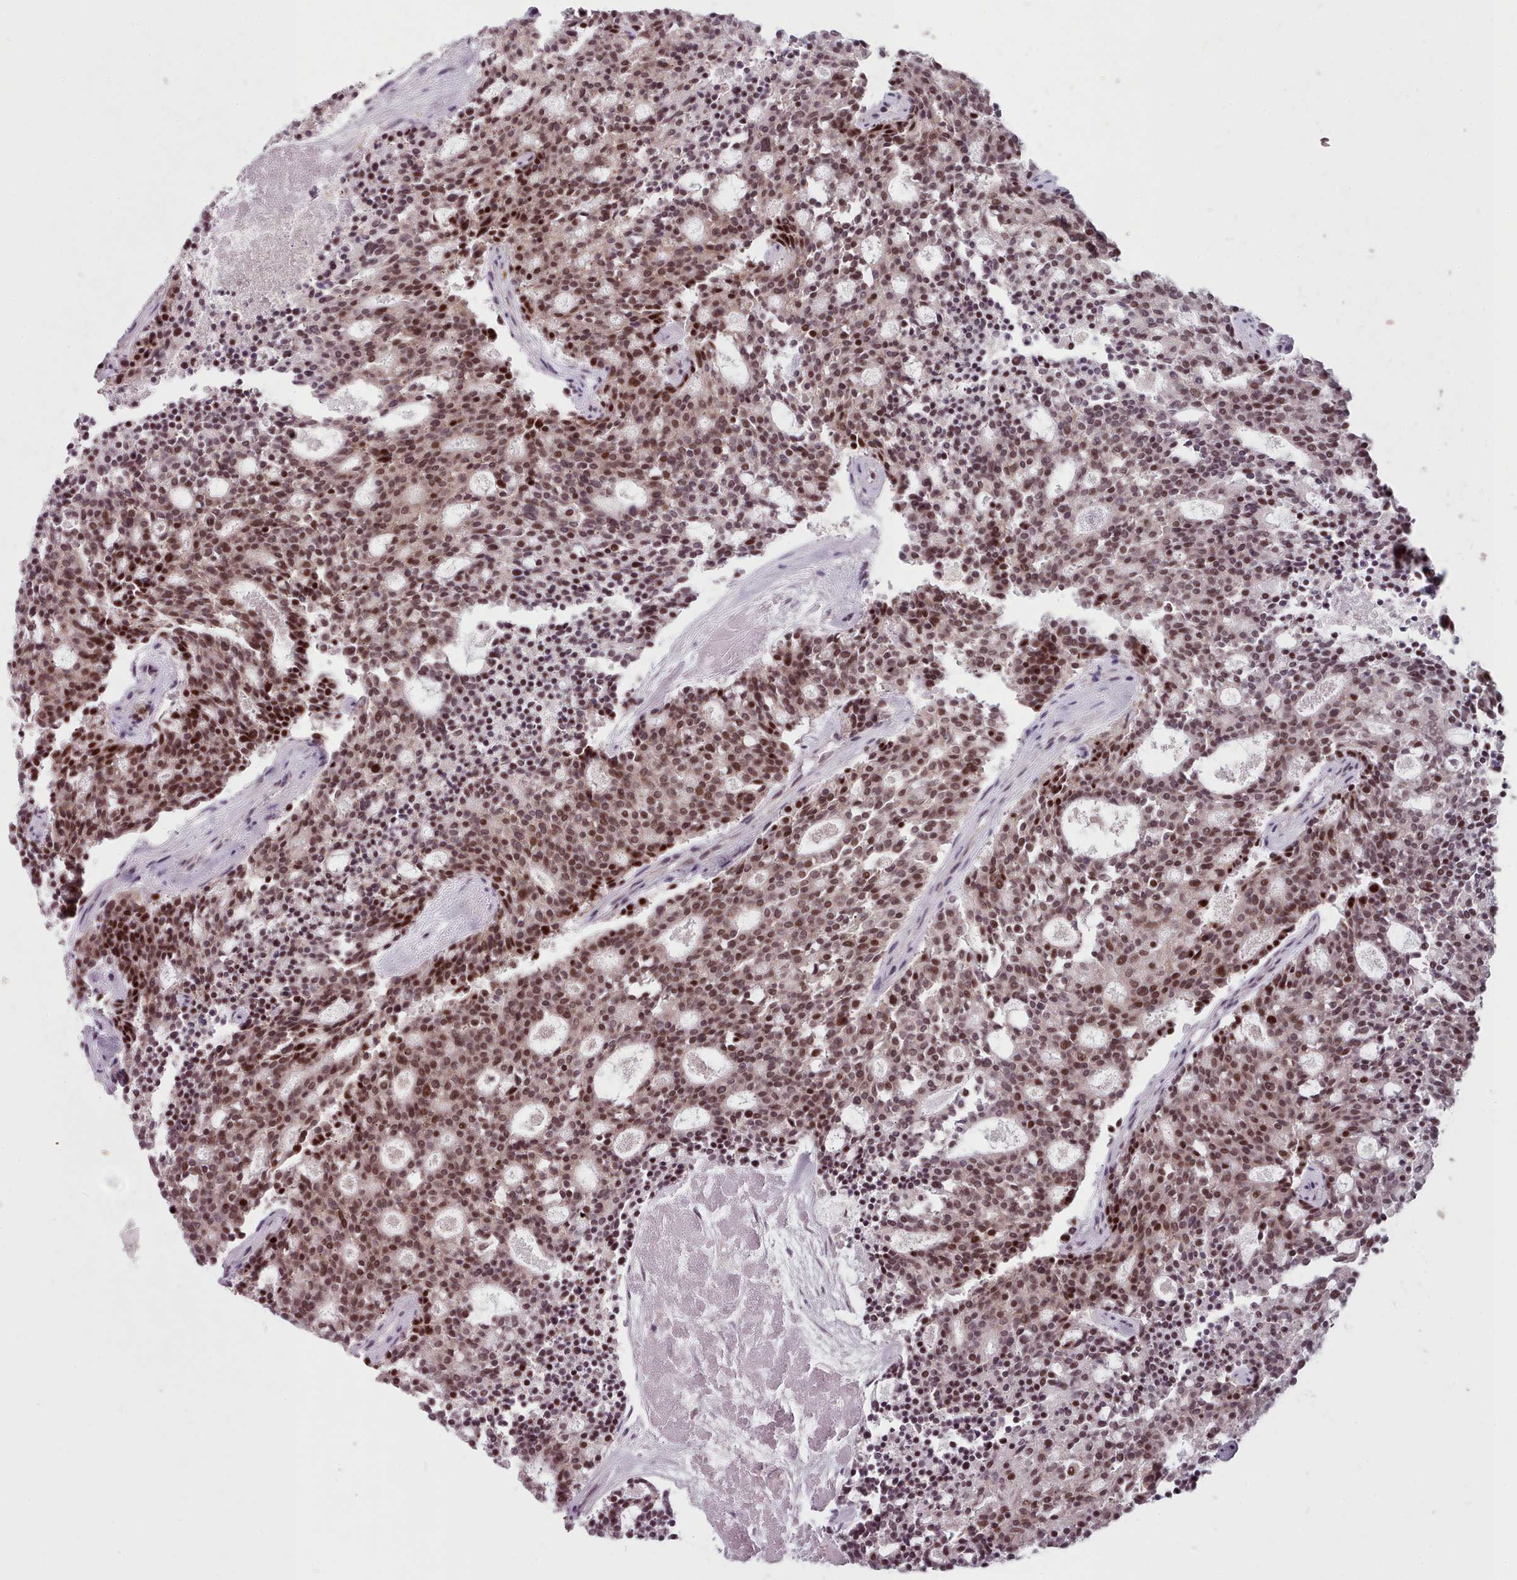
{"staining": {"intensity": "strong", "quantity": ">75%", "location": "nuclear"}, "tissue": "carcinoid", "cell_type": "Tumor cells", "image_type": "cancer", "snomed": [{"axis": "morphology", "description": "Carcinoid, malignant, NOS"}, {"axis": "topography", "description": "Pancreas"}], "caption": "Brown immunohistochemical staining in human carcinoid (malignant) demonstrates strong nuclear expression in approximately >75% of tumor cells.", "gene": "SRSF9", "patient": {"sex": "female", "age": 54}}